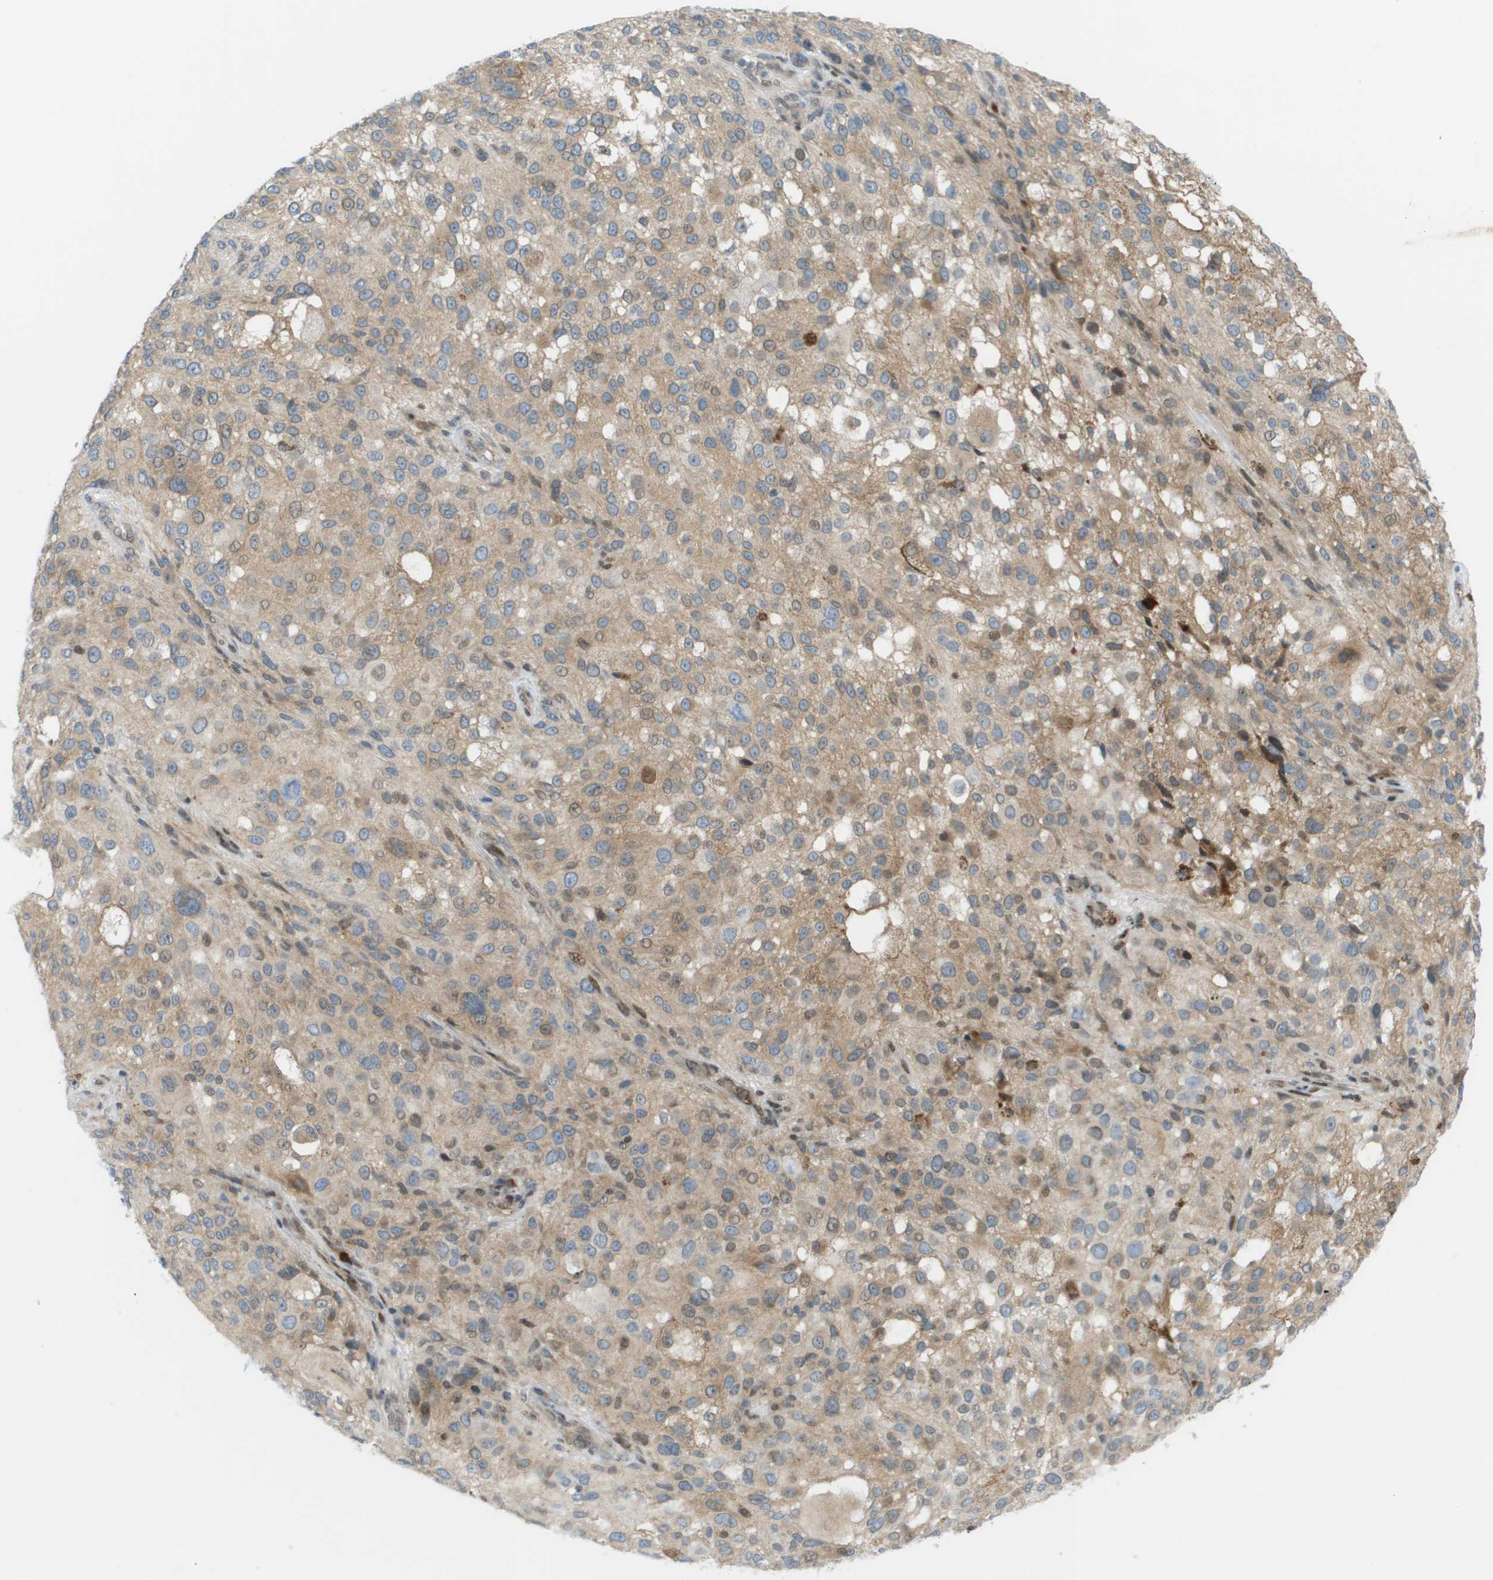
{"staining": {"intensity": "weak", "quantity": ">75%", "location": "cytoplasmic/membranous,nuclear"}, "tissue": "melanoma", "cell_type": "Tumor cells", "image_type": "cancer", "snomed": [{"axis": "morphology", "description": "Necrosis, NOS"}, {"axis": "morphology", "description": "Malignant melanoma, NOS"}, {"axis": "topography", "description": "Skin"}], "caption": "Immunohistochemistry of malignant melanoma exhibits low levels of weak cytoplasmic/membranous and nuclear staining in about >75% of tumor cells. The staining is performed using DAB (3,3'-diaminobenzidine) brown chromogen to label protein expression. The nuclei are counter-stained blue using hematoxylin.", "gene": "CACNB4", "patient": {"sex": "female", "age": 87}}